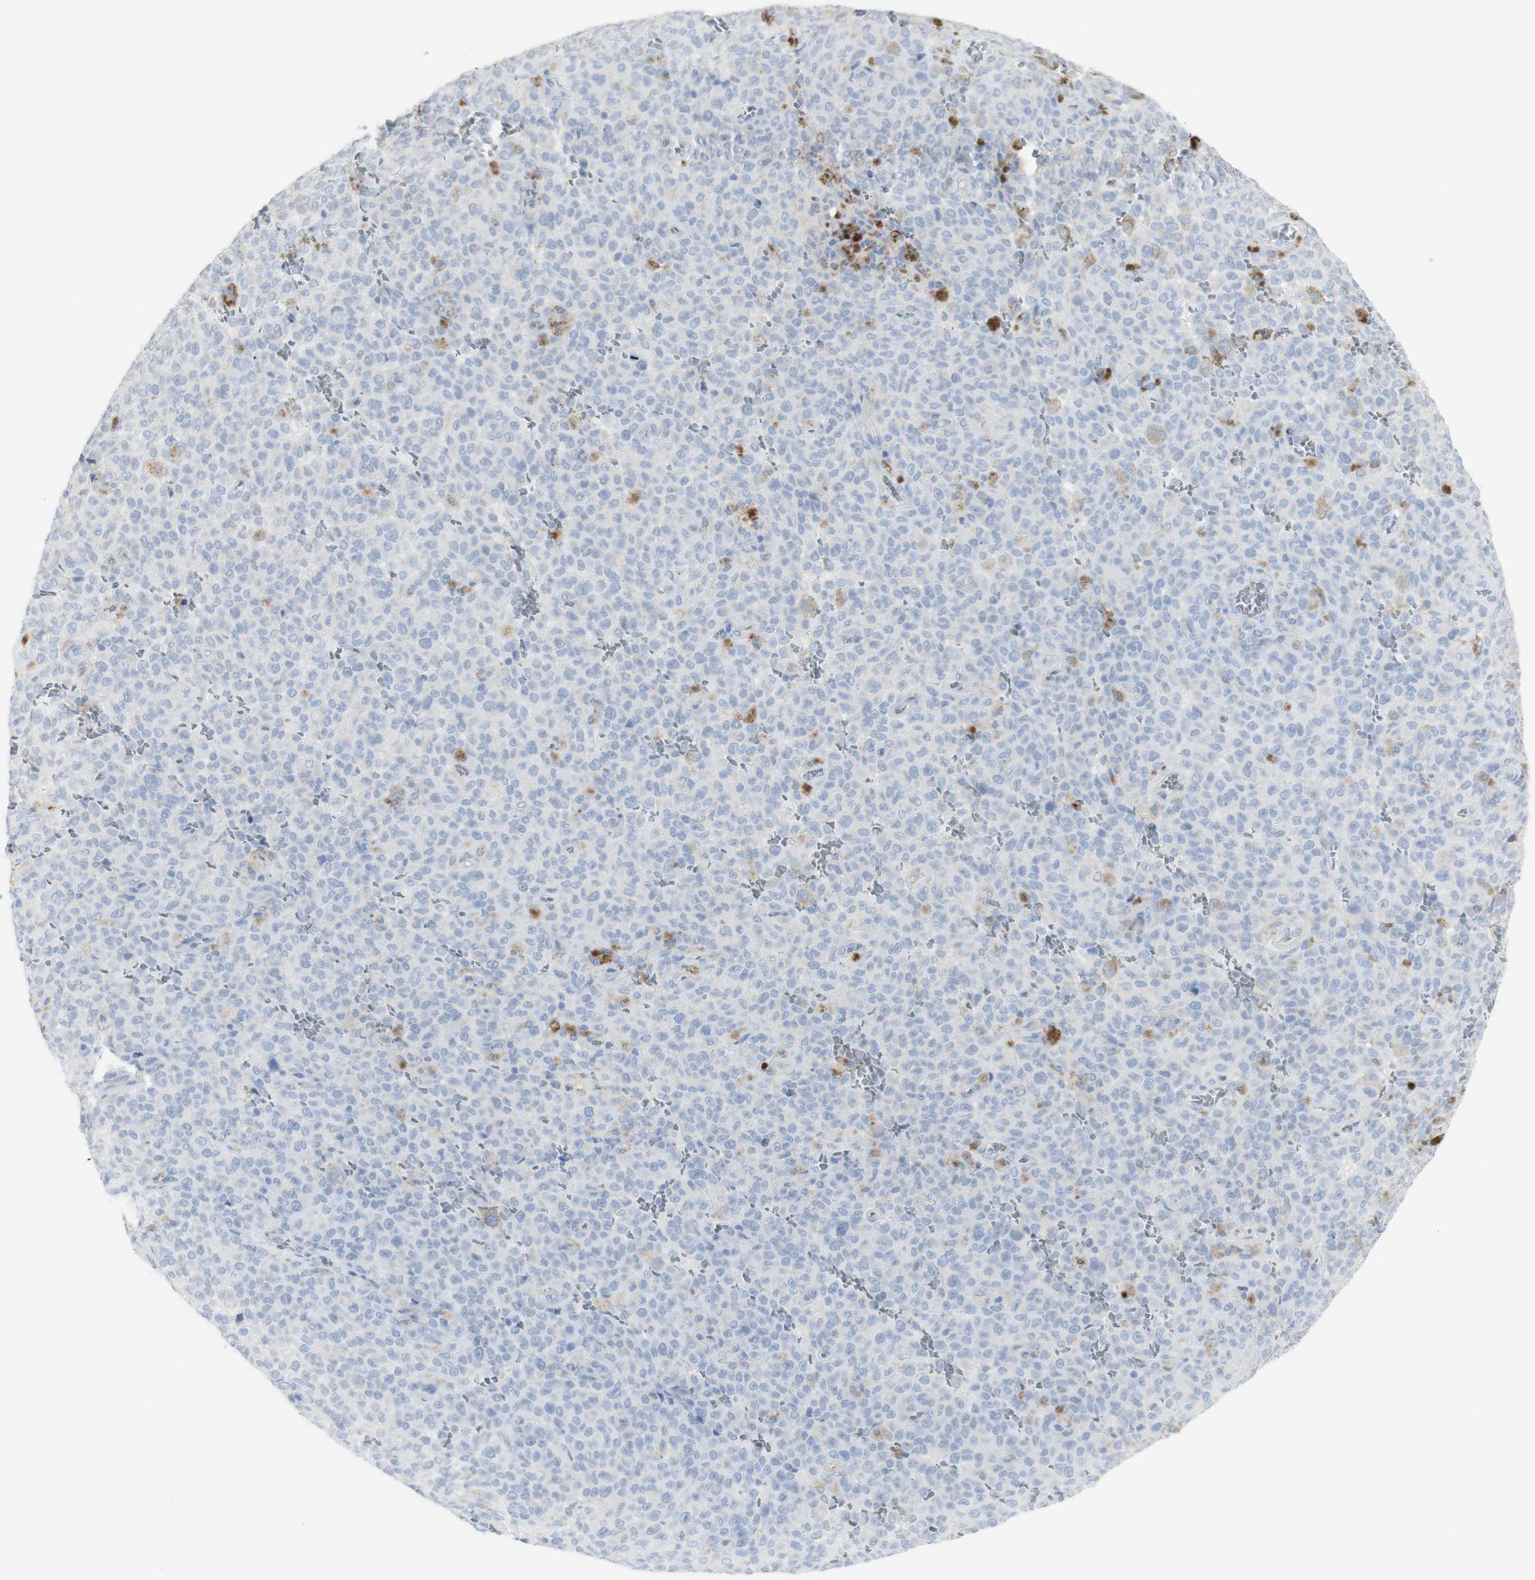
{"staining": {"intensity": "negative", "quantity": "none", "location": "none"}, "tissue": "melanoma", "cell_type": "Tumor cells", "image_type": "cancer", "snomed": [{"axis": "morphology", "description": "Malignant melanoma, NOS"}, {"axis": "topography", "description": "Skin"}], "caption": "The immunohistochemistry histopathology image has no significant staining in tumor cells of melanoma tissue.", "gene": "CD207", "patient": {"sex": "female", "age": 82}}